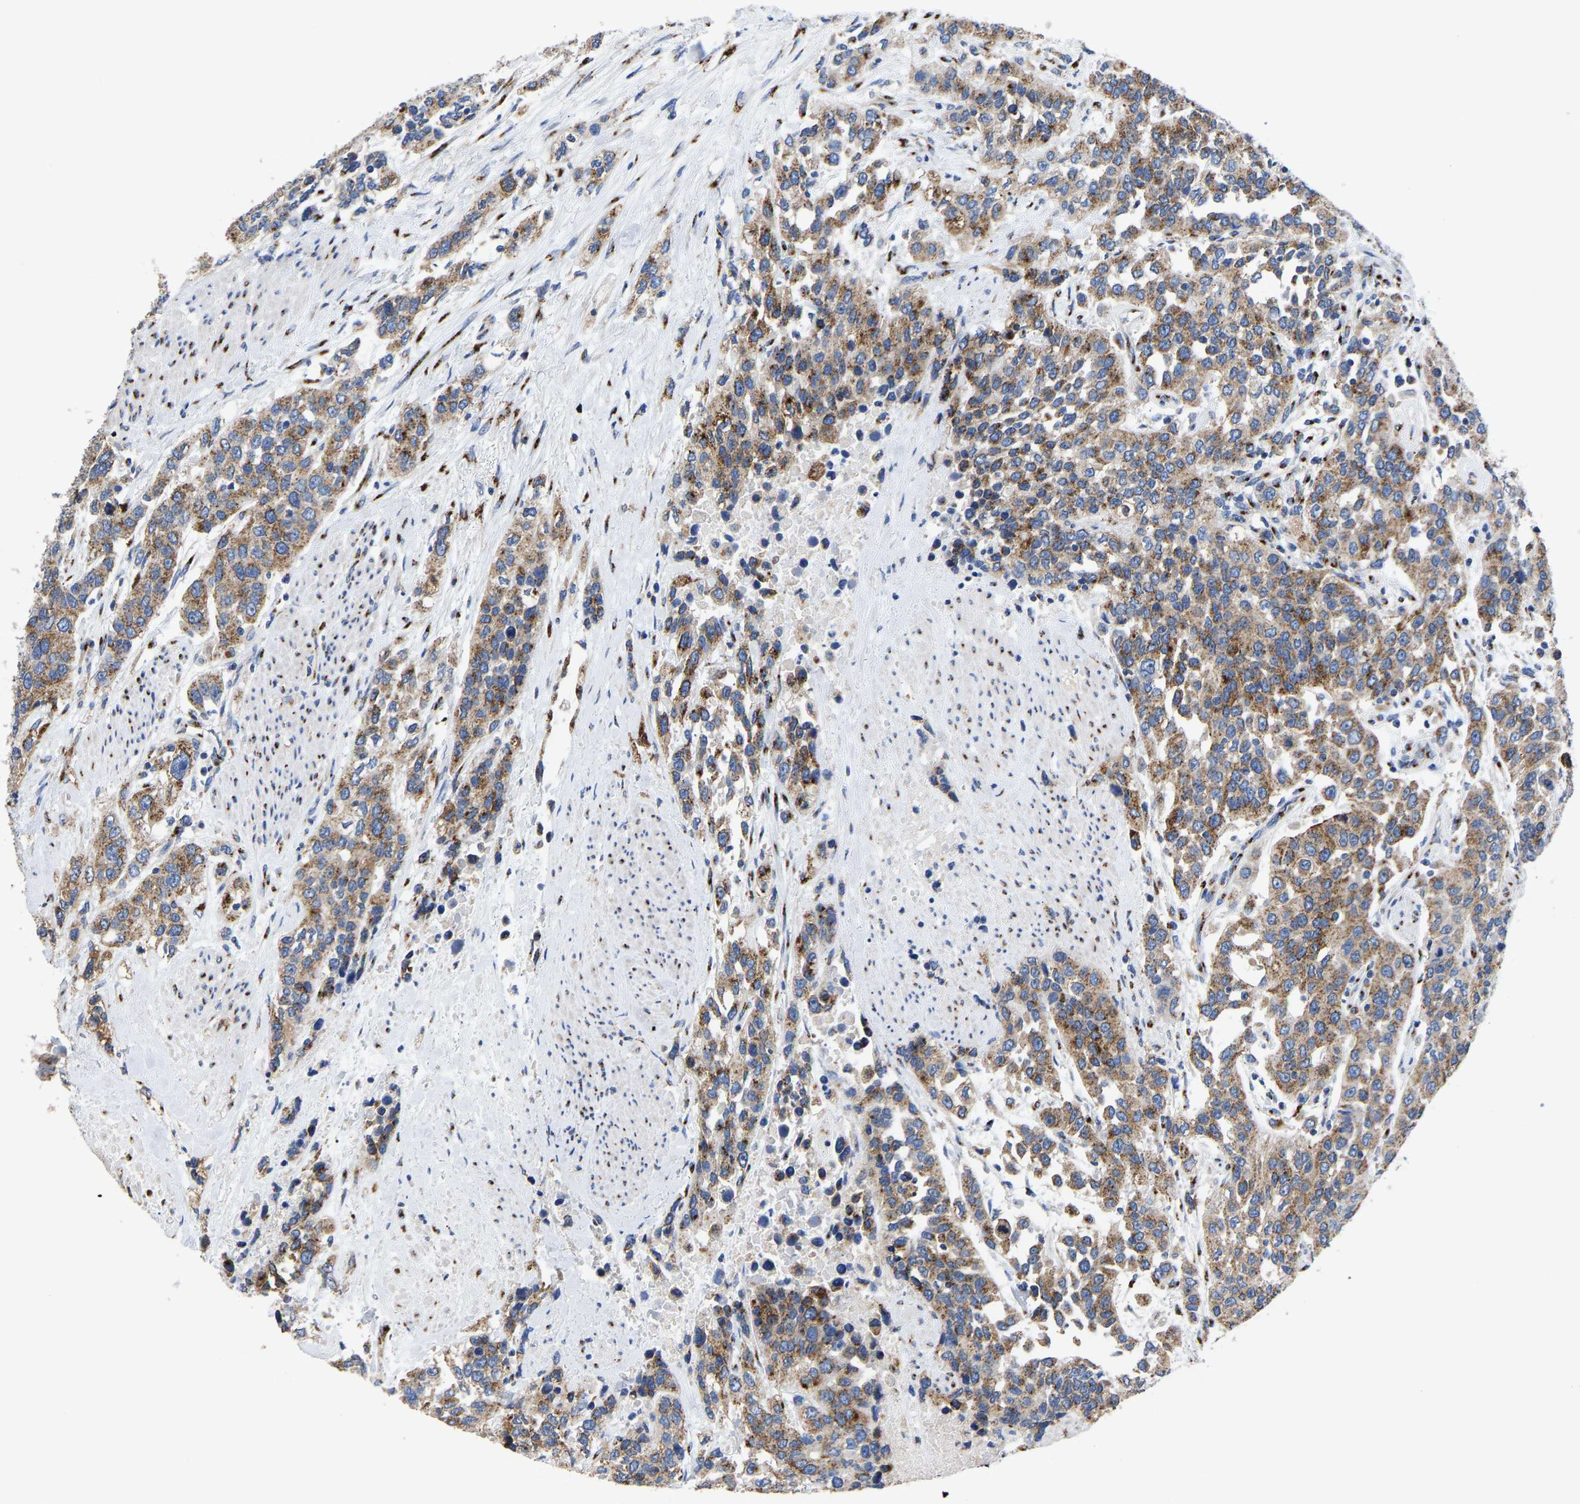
{"staining": {"intensity": "moderate", "quantity": ">75%", "location": "cytoplasmic/membranous"}, "tissue": "urothelial cancer", "cell_type": "Tumor cells", "image_type": "cancer", "snomed": [{"axis": "morphology", "description": "Urothelial carcinoma, High grade"}, {"axis": "topography", "description": "Urinary bladder"}], "caption": "The histopathology image shows immunohistochemical staining of high-grade urothelial carcinoma. There is moderate cytoplasmic/membranous staining is seen in approximately >75% of tumor cells.", "gene": "TMEM87A", "patient": {"sex": "female", "age": 80}}